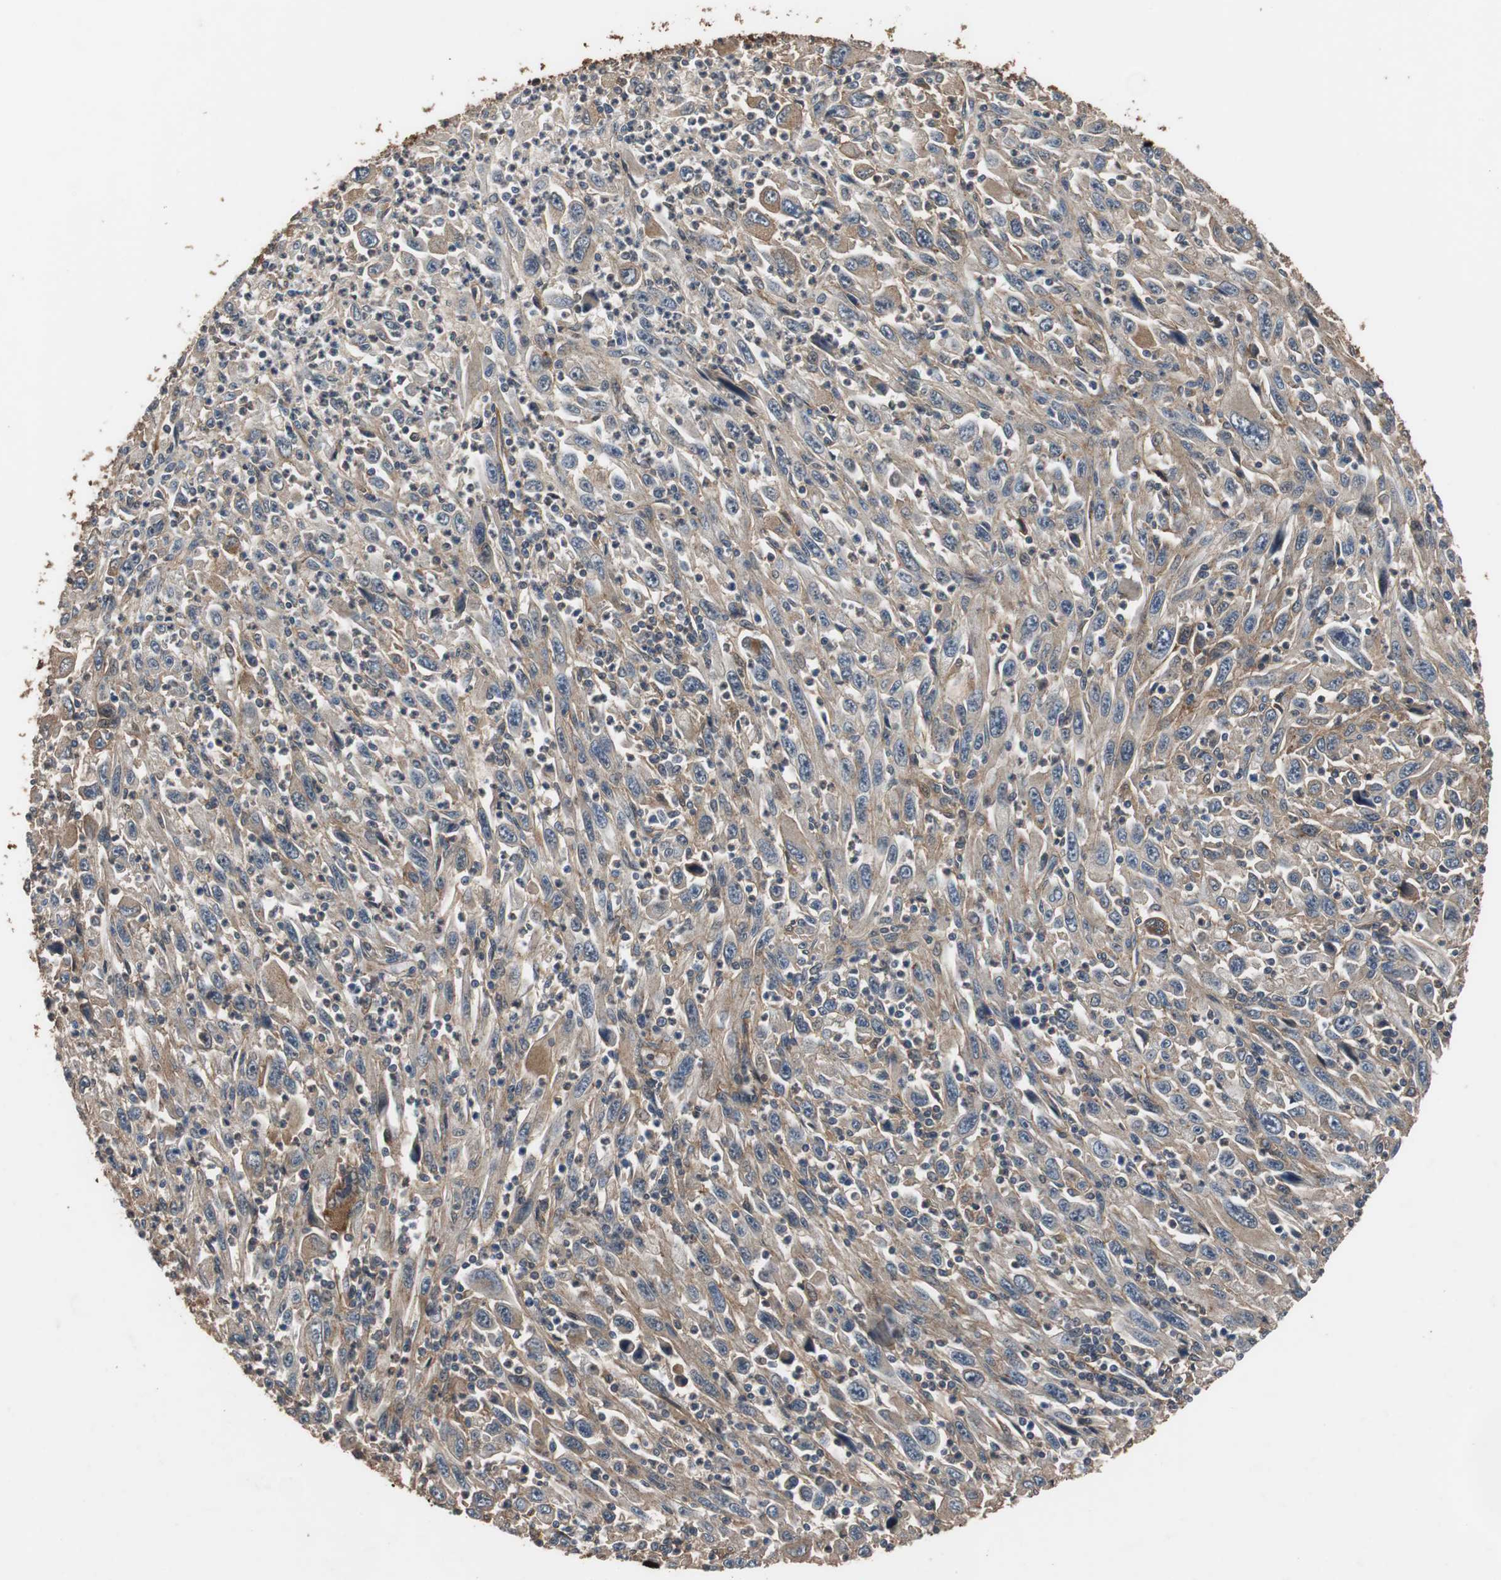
{"staining": {"intensity": "weak", "quantity": ">75%", "location": "cytoplasmic/membranous"}, "tissue": "melanoma", "cell_type": "Tumor cells", "image_type": "cancer", "snomed": [{"axis": "morphology", "description": "Malignant melanoma, Metastatic site"}, {"axis": "topography", "description": "Skin"}], "caption": "This is a photomicrograph of IHC staining of melanoma, which shows weak staining in the cytoplasmic/membranous of tumor cells.", "gene": "NDRG1", "patient": {"sex": "female", "age": 56}}